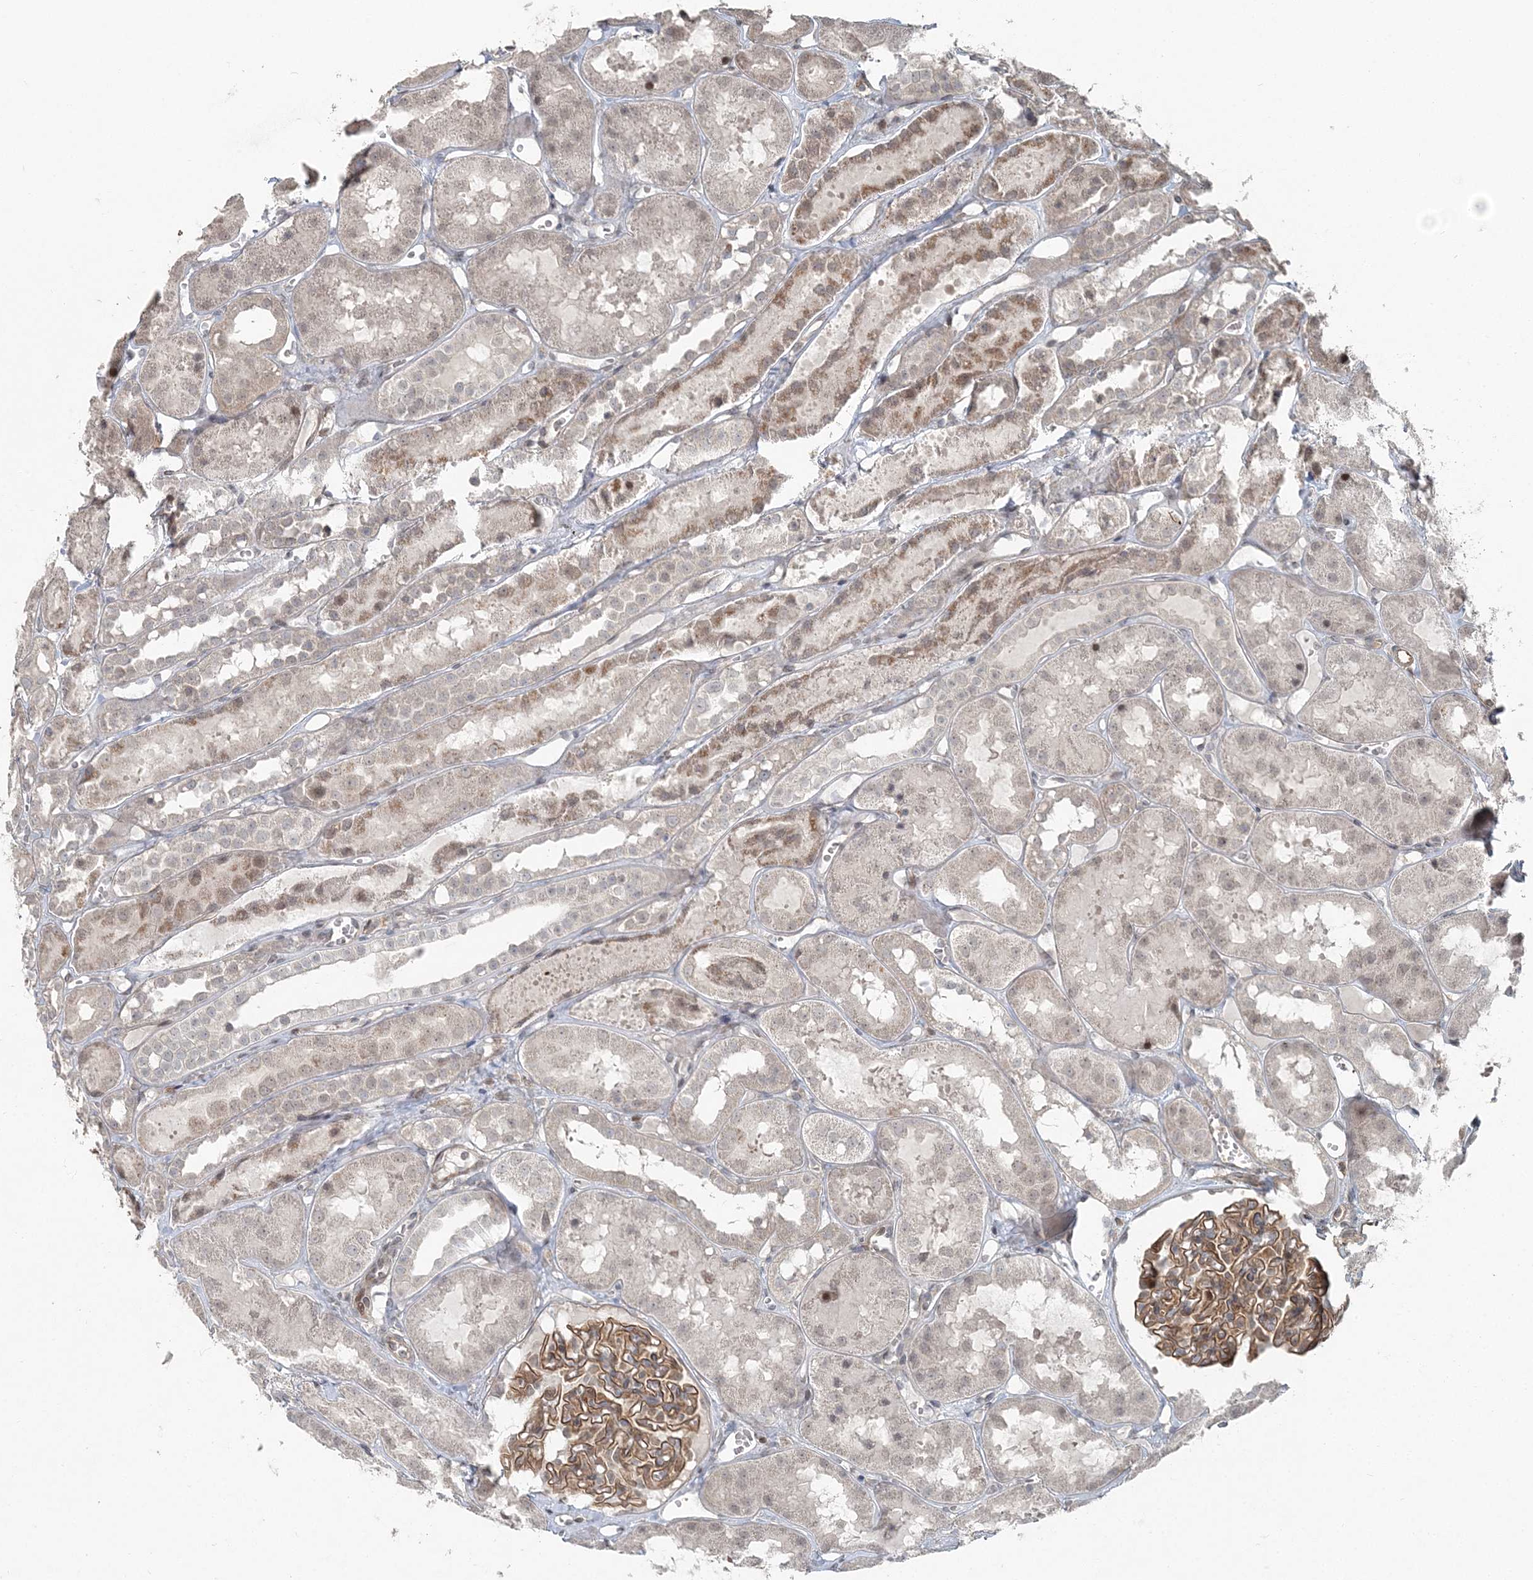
{"staining": {"intensity": "moderate", "quantity": ">75%", "location": "cytoplasmic/membranous"}, "tissue": "kidney", "cell_type": "Cells in glomeruli", "image_type": "normal", "snomed": [{"axis": "morphology", "description": "Normal tissue, NOS"}, {"axis": "topography", "description": "Kidney"}], "caption": "Kidney stained with a protein marker shows moderate staining in cells in glomeruli.", "gene": "FBXL17", "patient": {"sex": "male", "age": 16}}